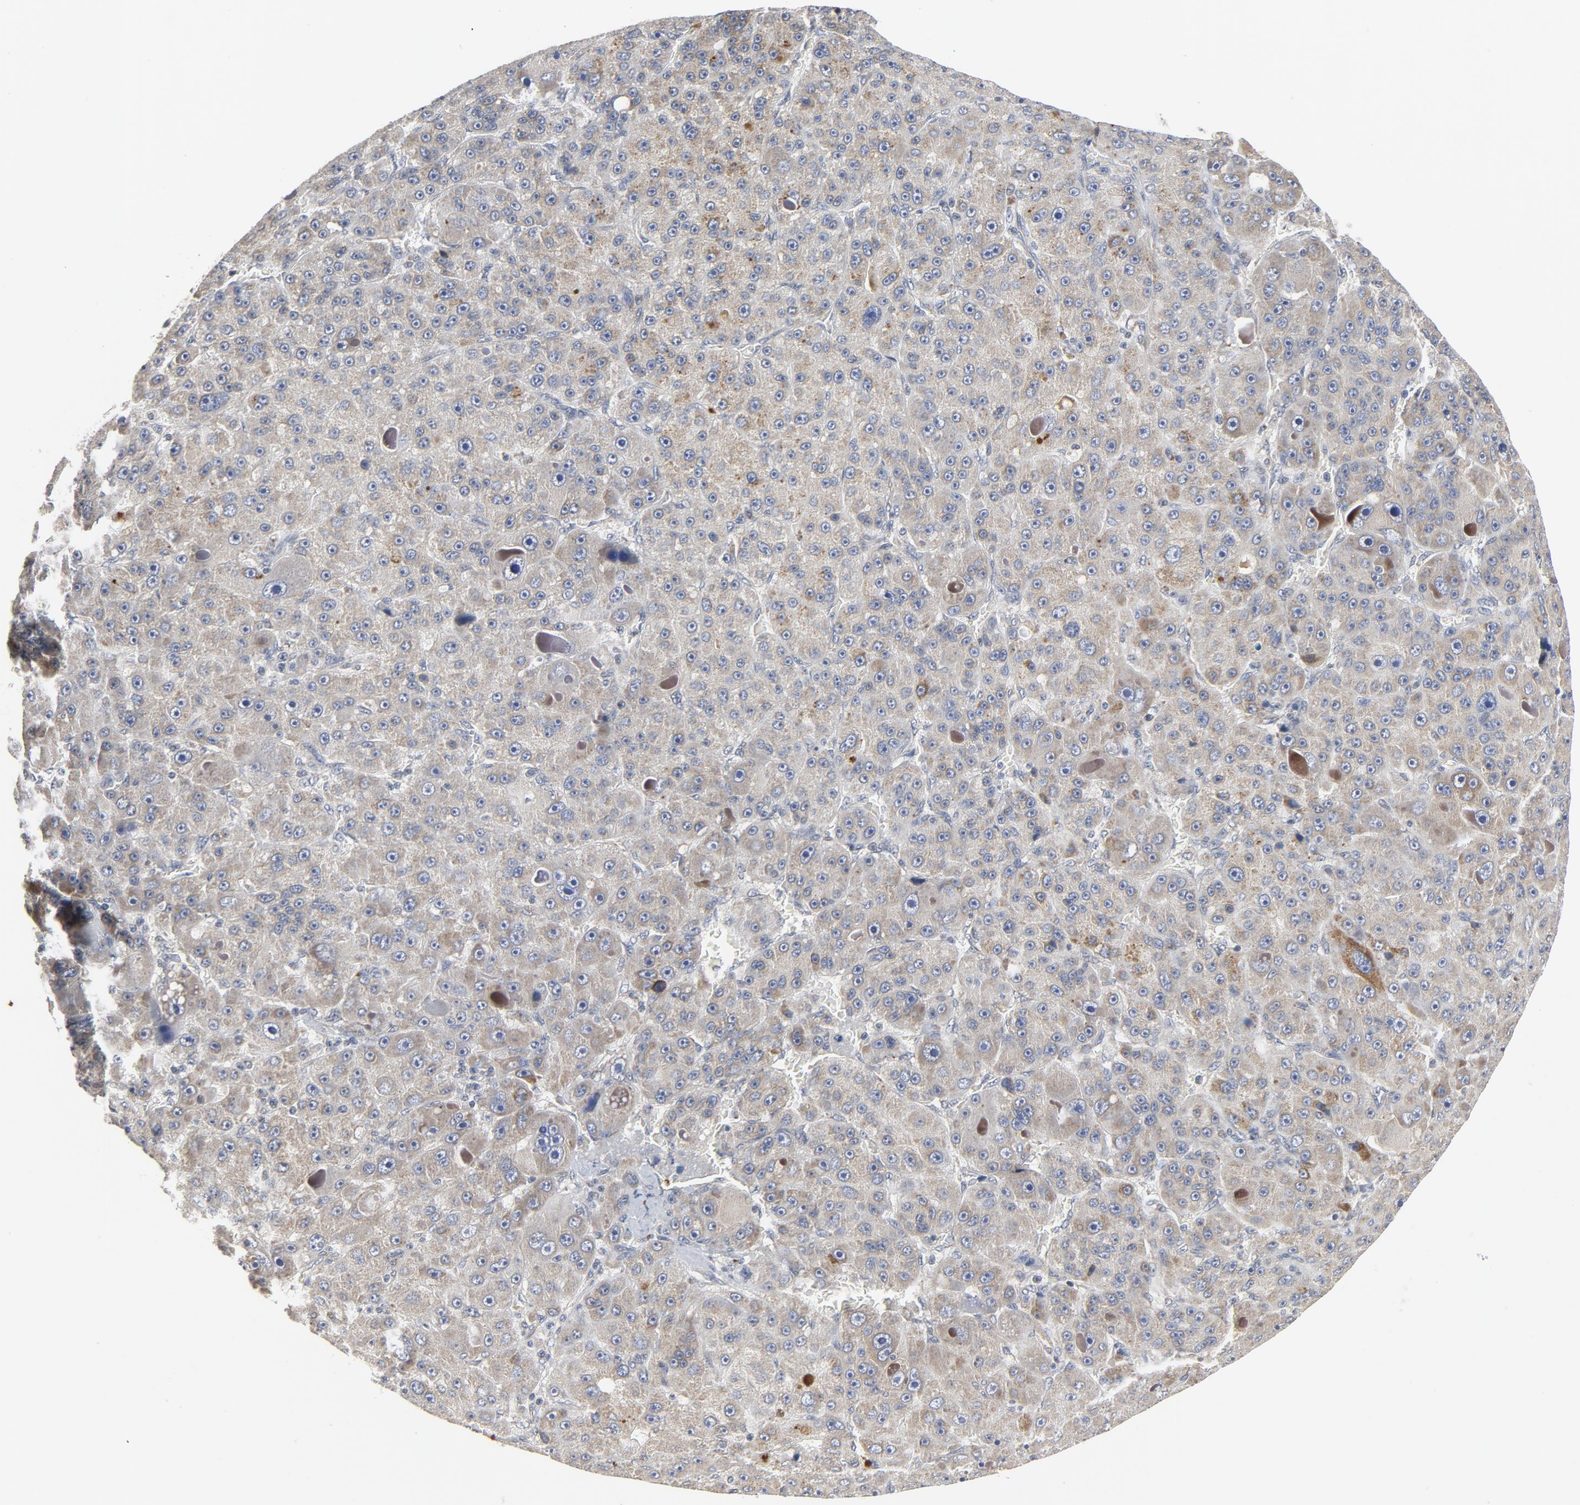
{"staining": {"intensity": "weak", "quantity": ">75%", "location": "cytoplasmic/membranous"}, "tissue": "liver cancer", "cell_type": "Tumor cells", "image_type": "cancer", "snomed": [{"axis": "morphology", "description": "Carcinoma, Hepatocellular, NOS"}, {"axis": "topography", "description": "Liver"}], "caption": "High-power microscopy captured an IHC micrograph of liver hepatocellular carcinoma, revealing weak cytoplasmic/membranous positivity in about >75% of tumor cells.", "gene": "C14orf119", "patient": {"sex": "male", "age": 76}}